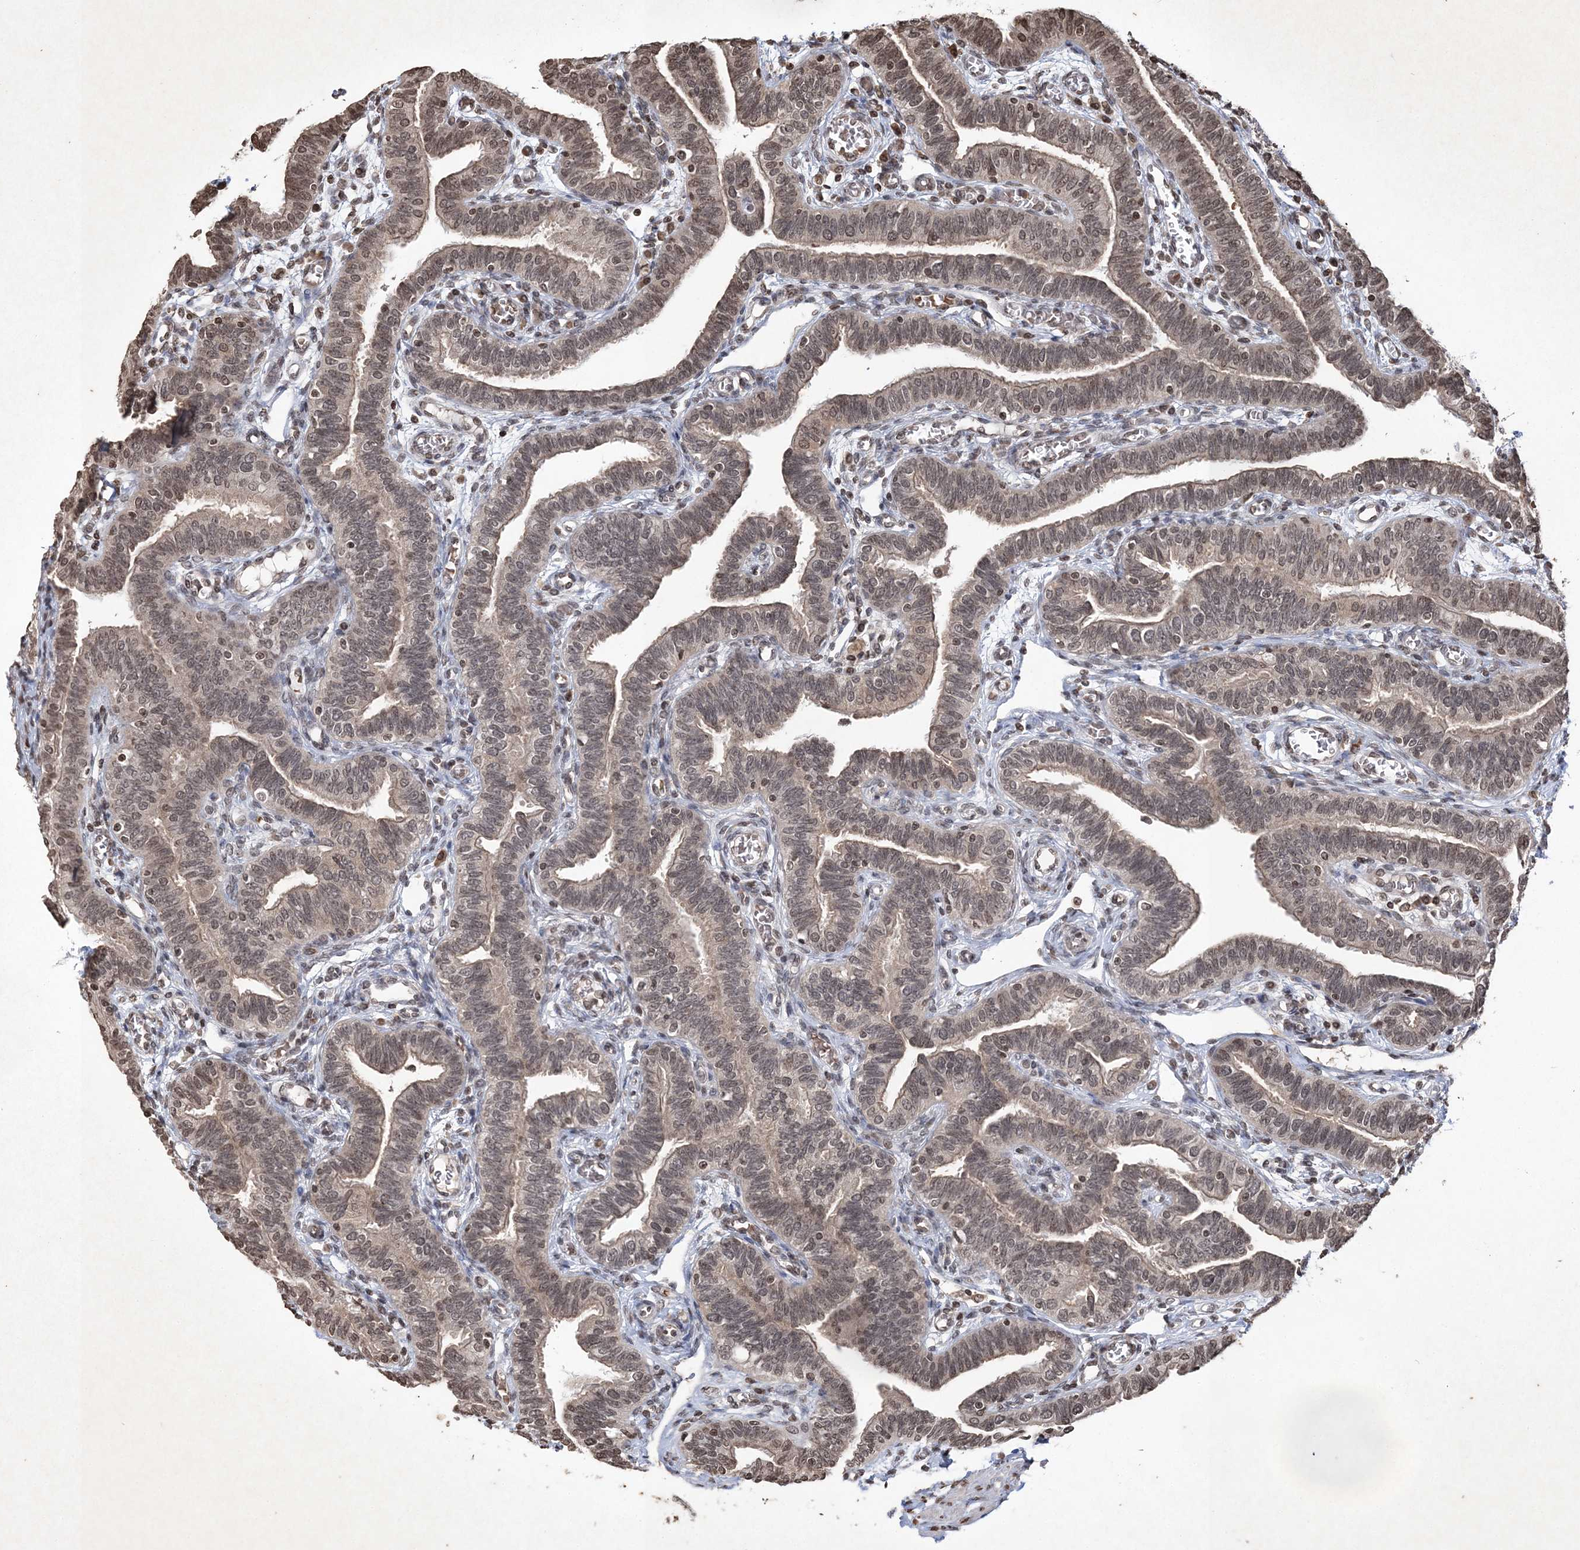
{"staining": {"intensity": "weak", "quantity": ">75%", "location": "nuclear"}, "tissue": "fallopian tube", "cell_type": "Glandular cells", "image_type": "normal", "snomed": [{"axis": "morphology", "description": "Normal tissue, NOS"}, {"axis": "topography", "description": "Fallopian tube"}], "caption": "Glandular cells demonstrate weak nuclear staining in approximately >75% of cells in unremarkable fallopian tube. (Brightfield microscopy of DAB IHC at high magnification).", "gene": "NEDD9", "patient": {"sex": "female", "age": 39}}